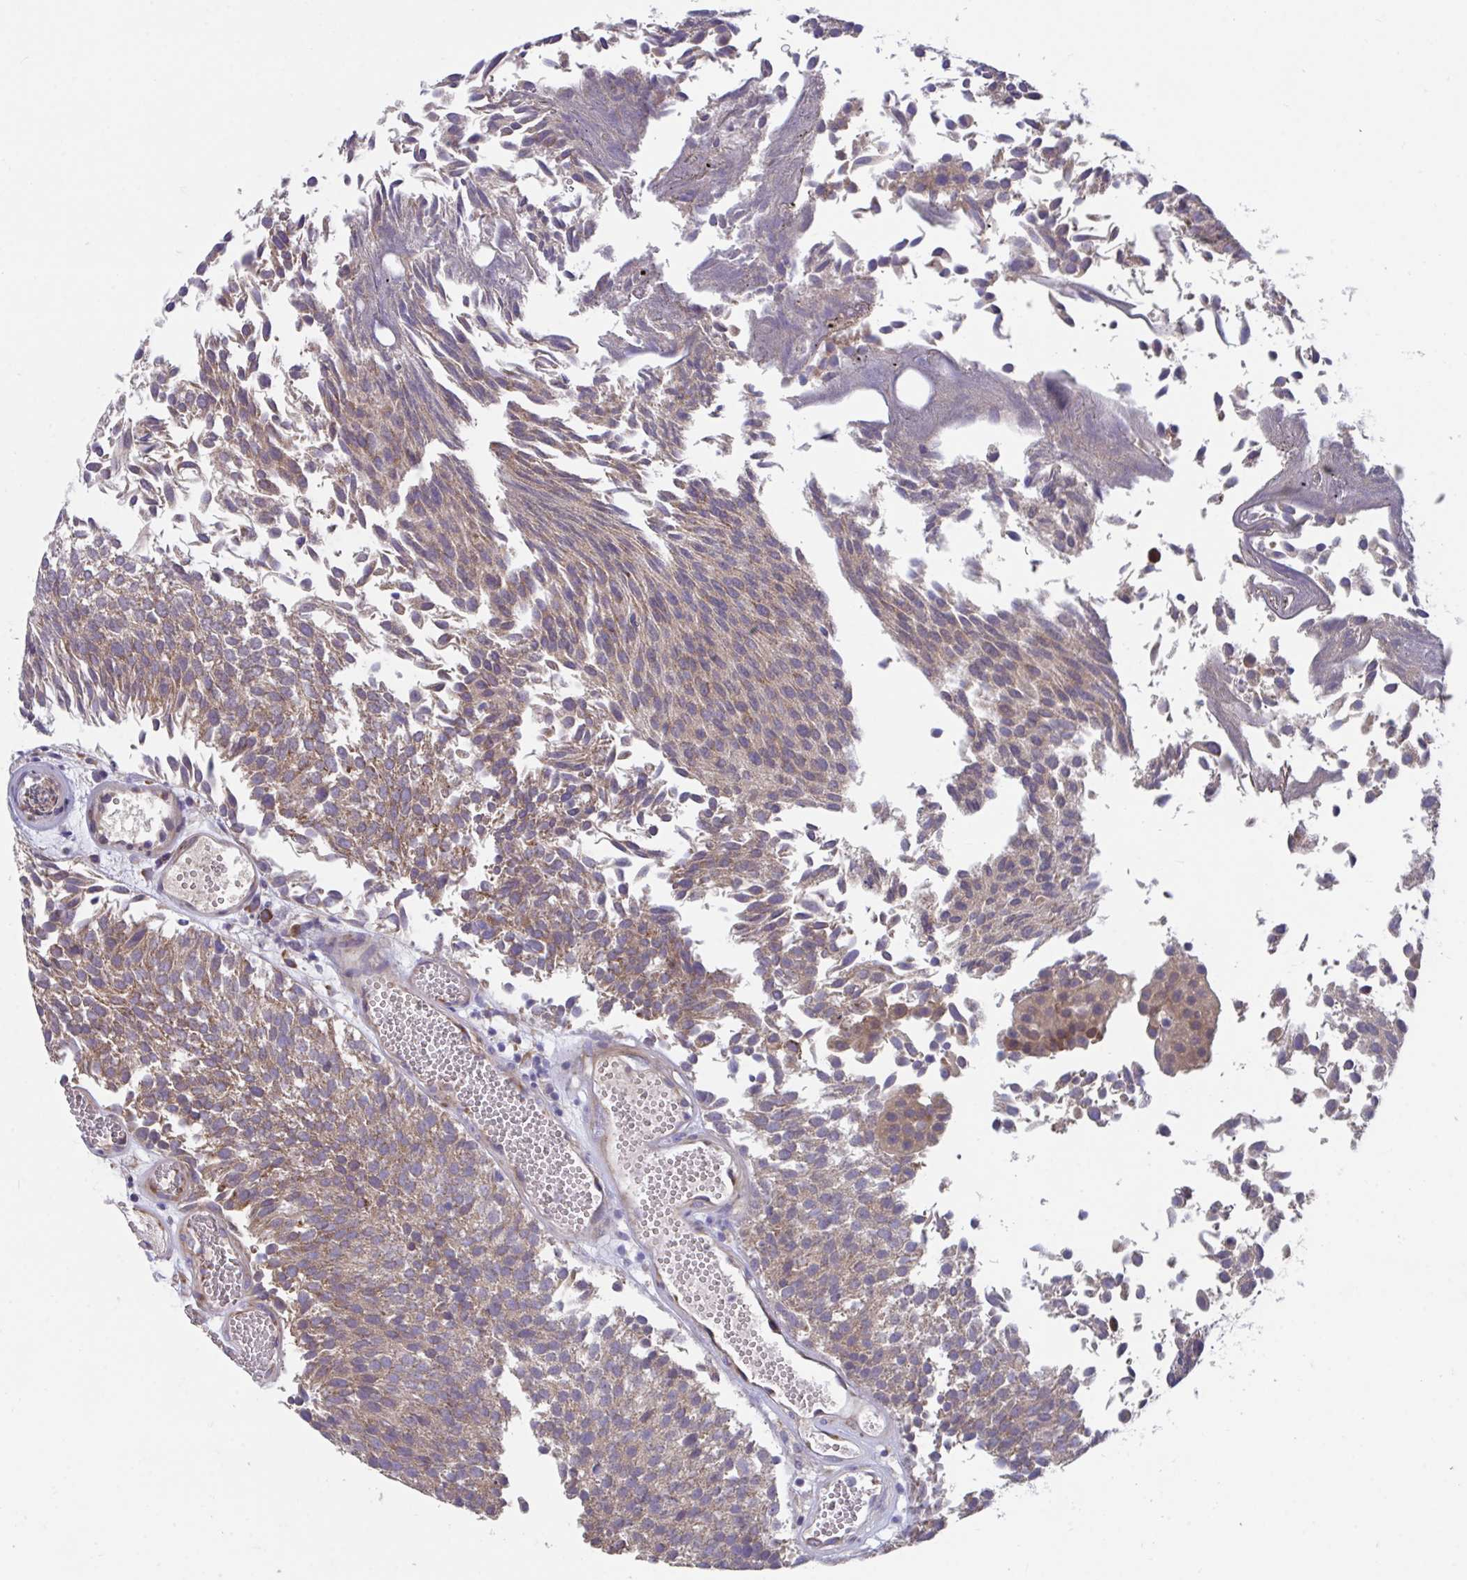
{"staining": {"intensity": "moderate", "quantity": ">75%", "location": "cytoplasmic/membranous"}, "tissue": "urothelial cancer", "cell_type": "Tumor cells", "image_type": "cancer", "snomed": [{"axis": "morphology", "description": "Urothelial carcinoma, Low grade"}, {"axis": "topography", "description": "Urinary bladder"}], "caption": "Urothelial carcinoma (low-grade) stained for a protein (brown) shows moderate cytoplasmic/membranous positive expression in about >75% of tumor cells.", "gene": "SUSD4", "patient": {"sex": "female", "age": 79}}